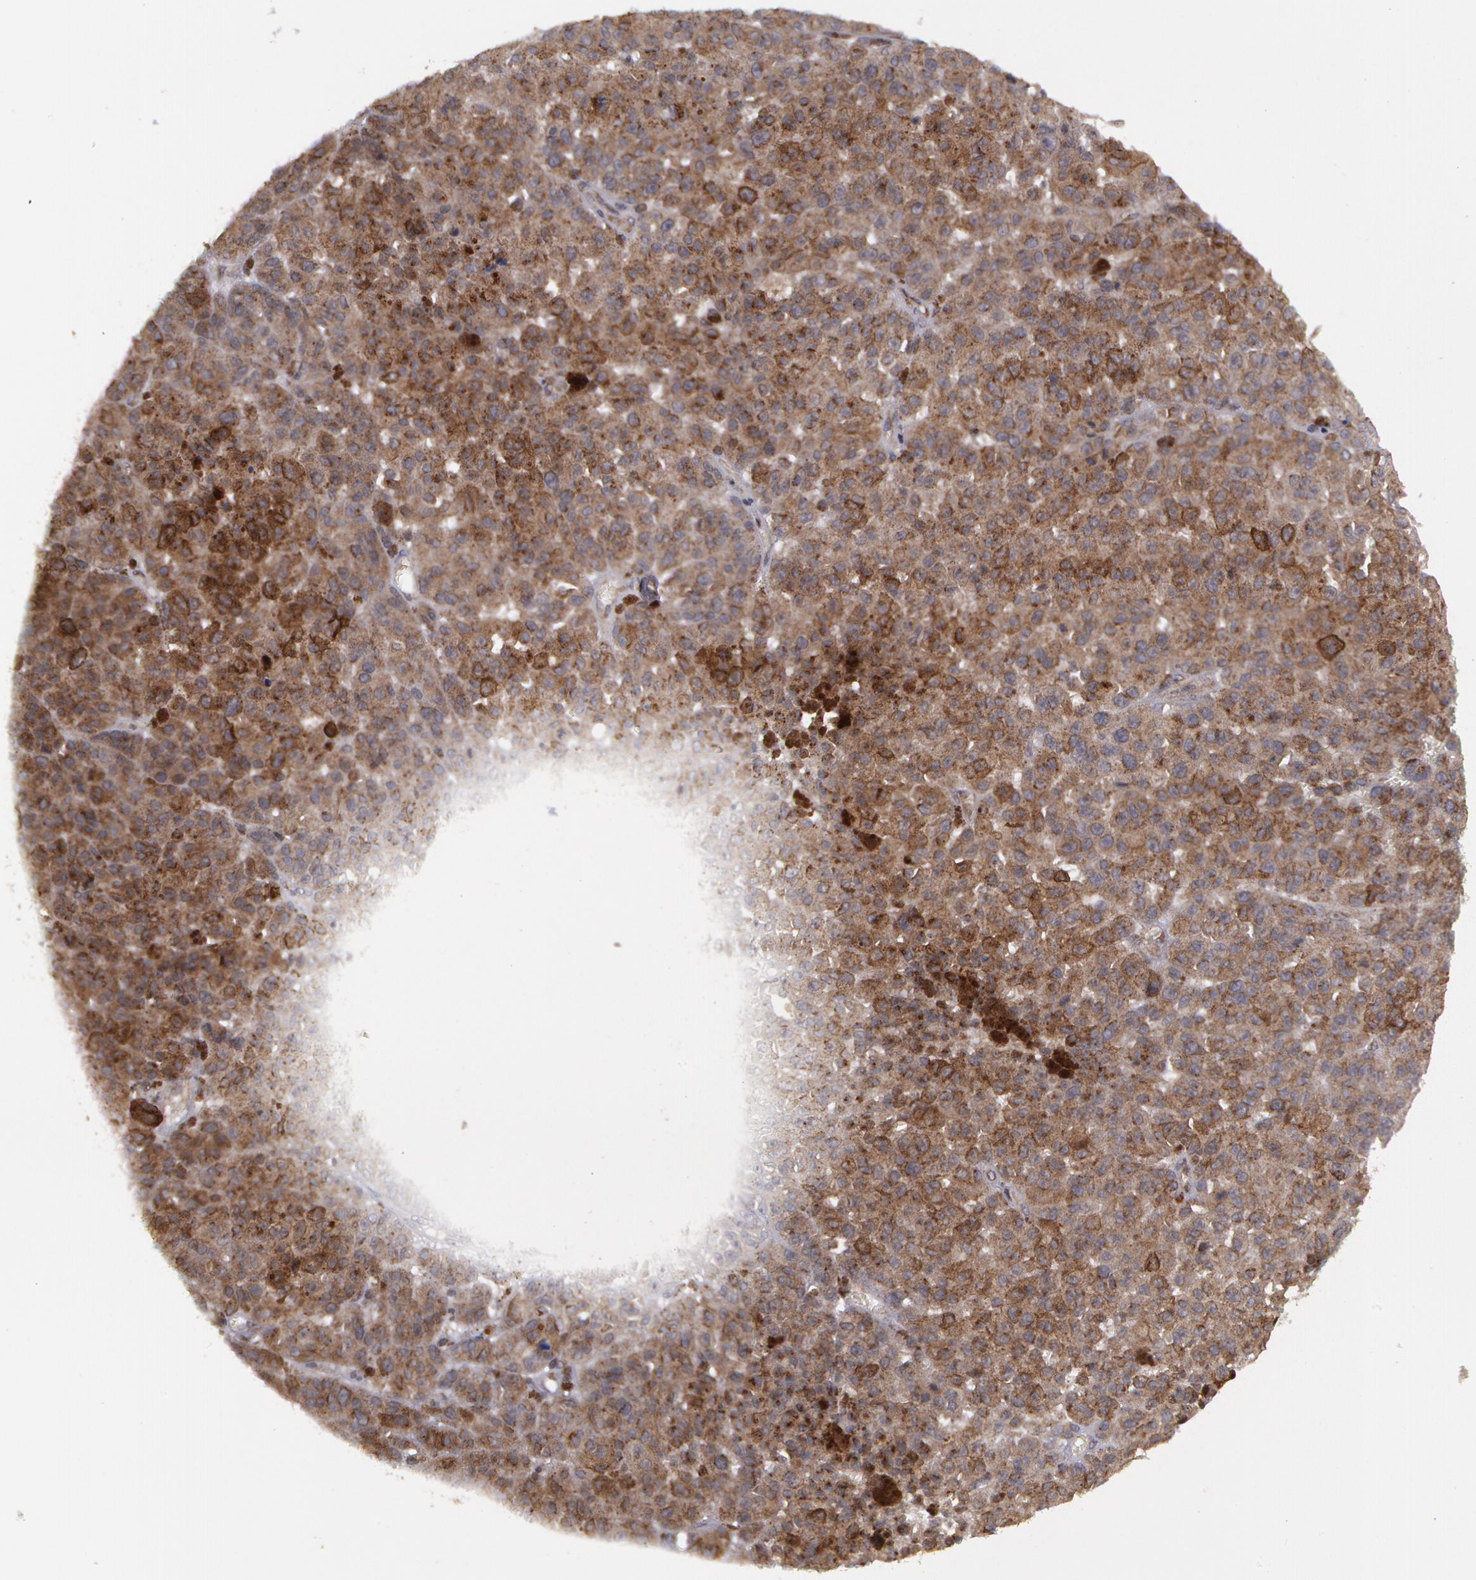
{"staining": {"intensity": "moderate", "quantity": "25%-75%", "location": "cytoplasmic/membranous"}, "tissue": "melanoma", "cell_type": "Tumor cells", "image_type": "cancer", "snomed": [{"axis": "morphology", "description": "Malignant melanoma, NOS"}, {"axis": "topography", "description": "Skin"}], "caption": "Approximately 25%-75% of tumor cells in malignant melanoma display moderate cytoplasmic/membranous protein positivity as visualized by brown immunohistochemical staining.", "gene": "STX5", "patient": {"sex": "male", "age": 64}}